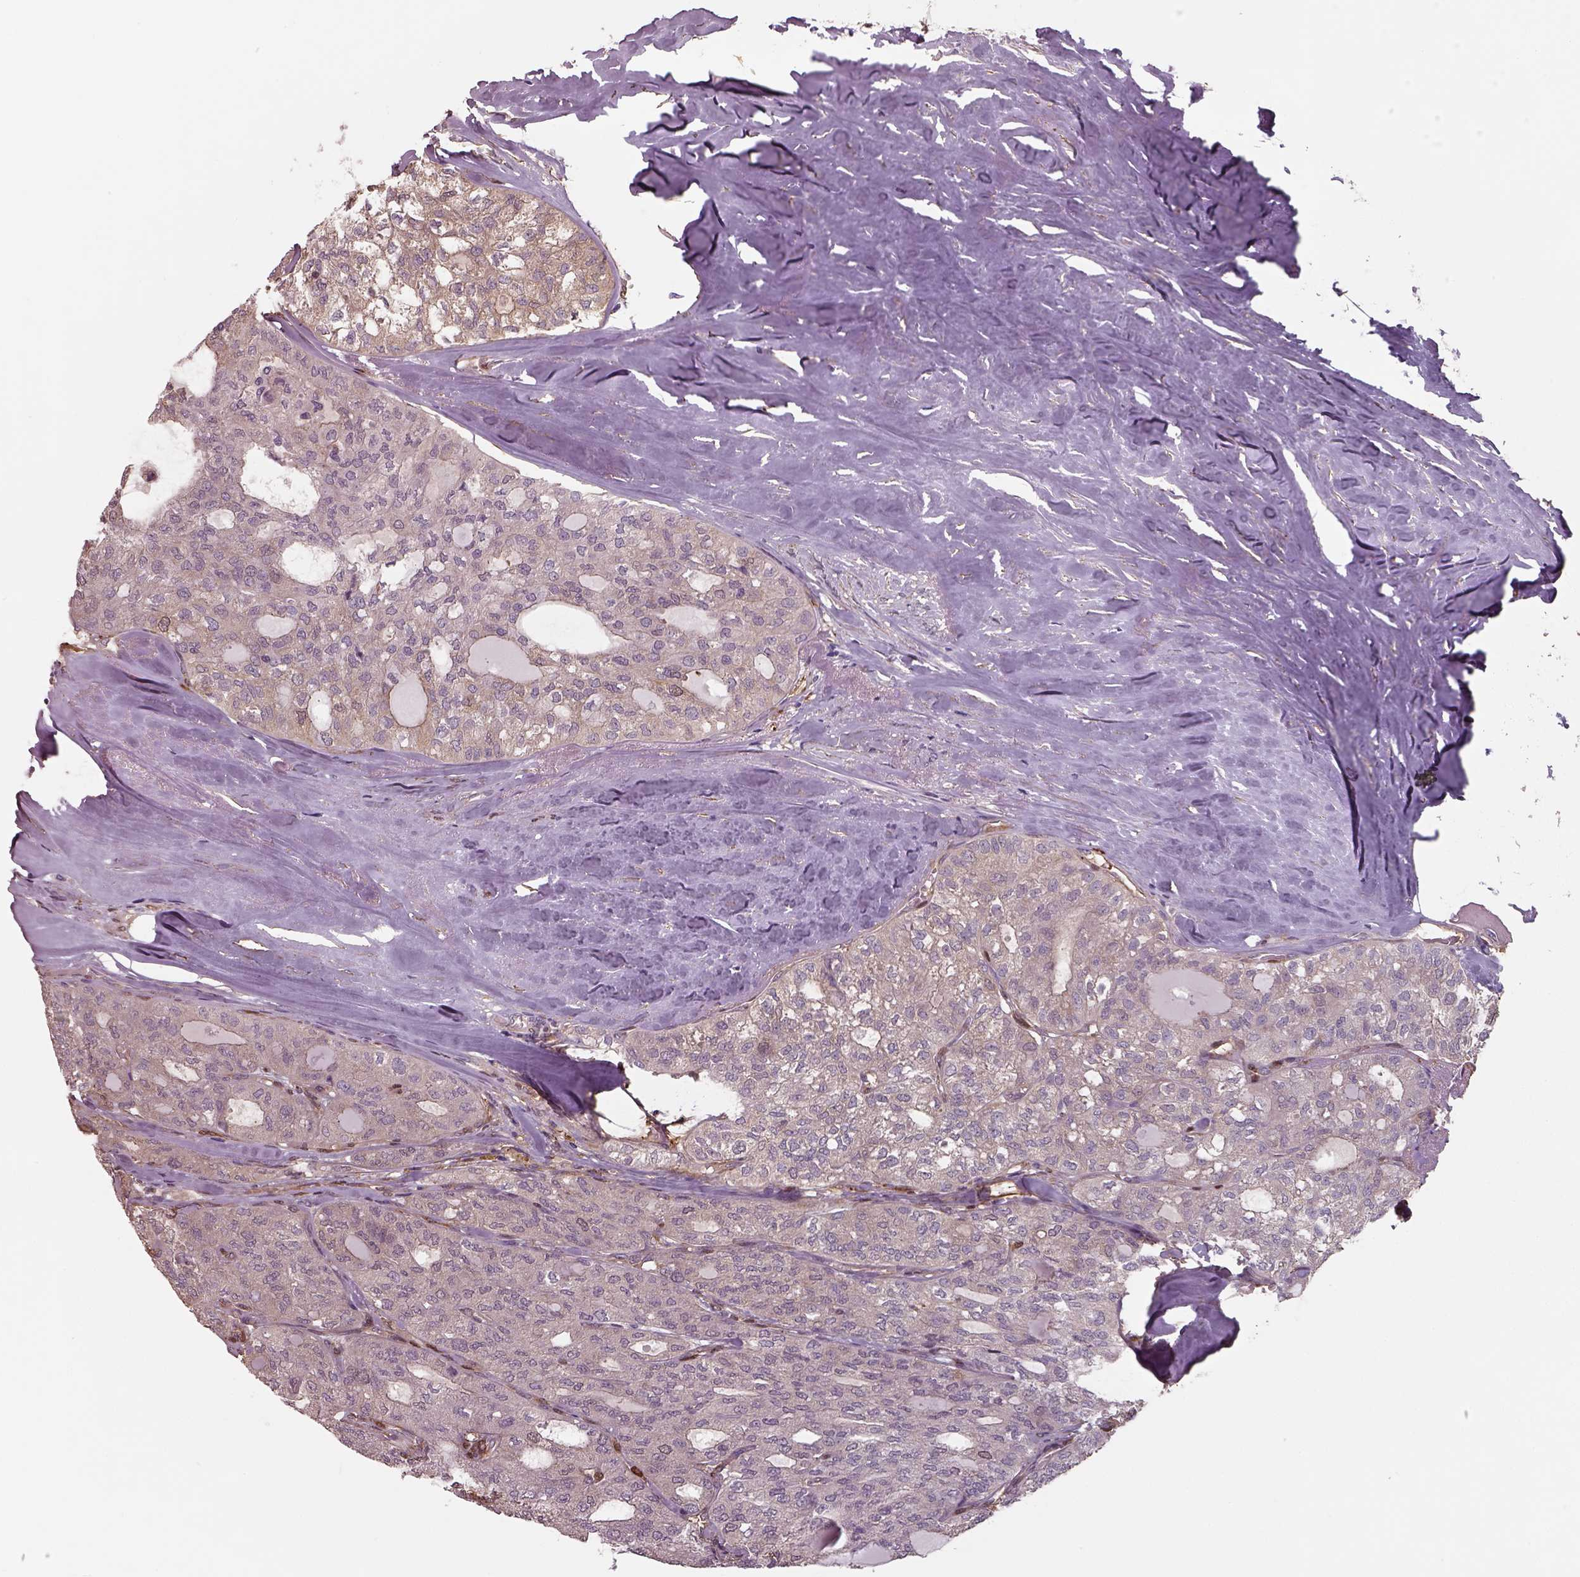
{"staining": {"intensity": "weak", "quantity": "<25%", "location": "cytoplasmic/membranous"}, "tissue": "thyroid cancer", "cell_type": "Tumor cells", "image_type": "cancer", "snomed": [{"axis": "morphology", "description": "Follicular adenoma carcinoma, NOS"}, {"axis": "topography", "description": "Thyroid gland"}], "caption": "This photomicrograph is of thyroid cancer (follicular adenoma carcinoma) stained with immunohistochemistry (IHC) to label a protein in brown with the nuclei are counter-stained blue. There is no staining in tumor cells.", "gene": "ISYNA1", "patient": {"sex": "male", "age": 75}}